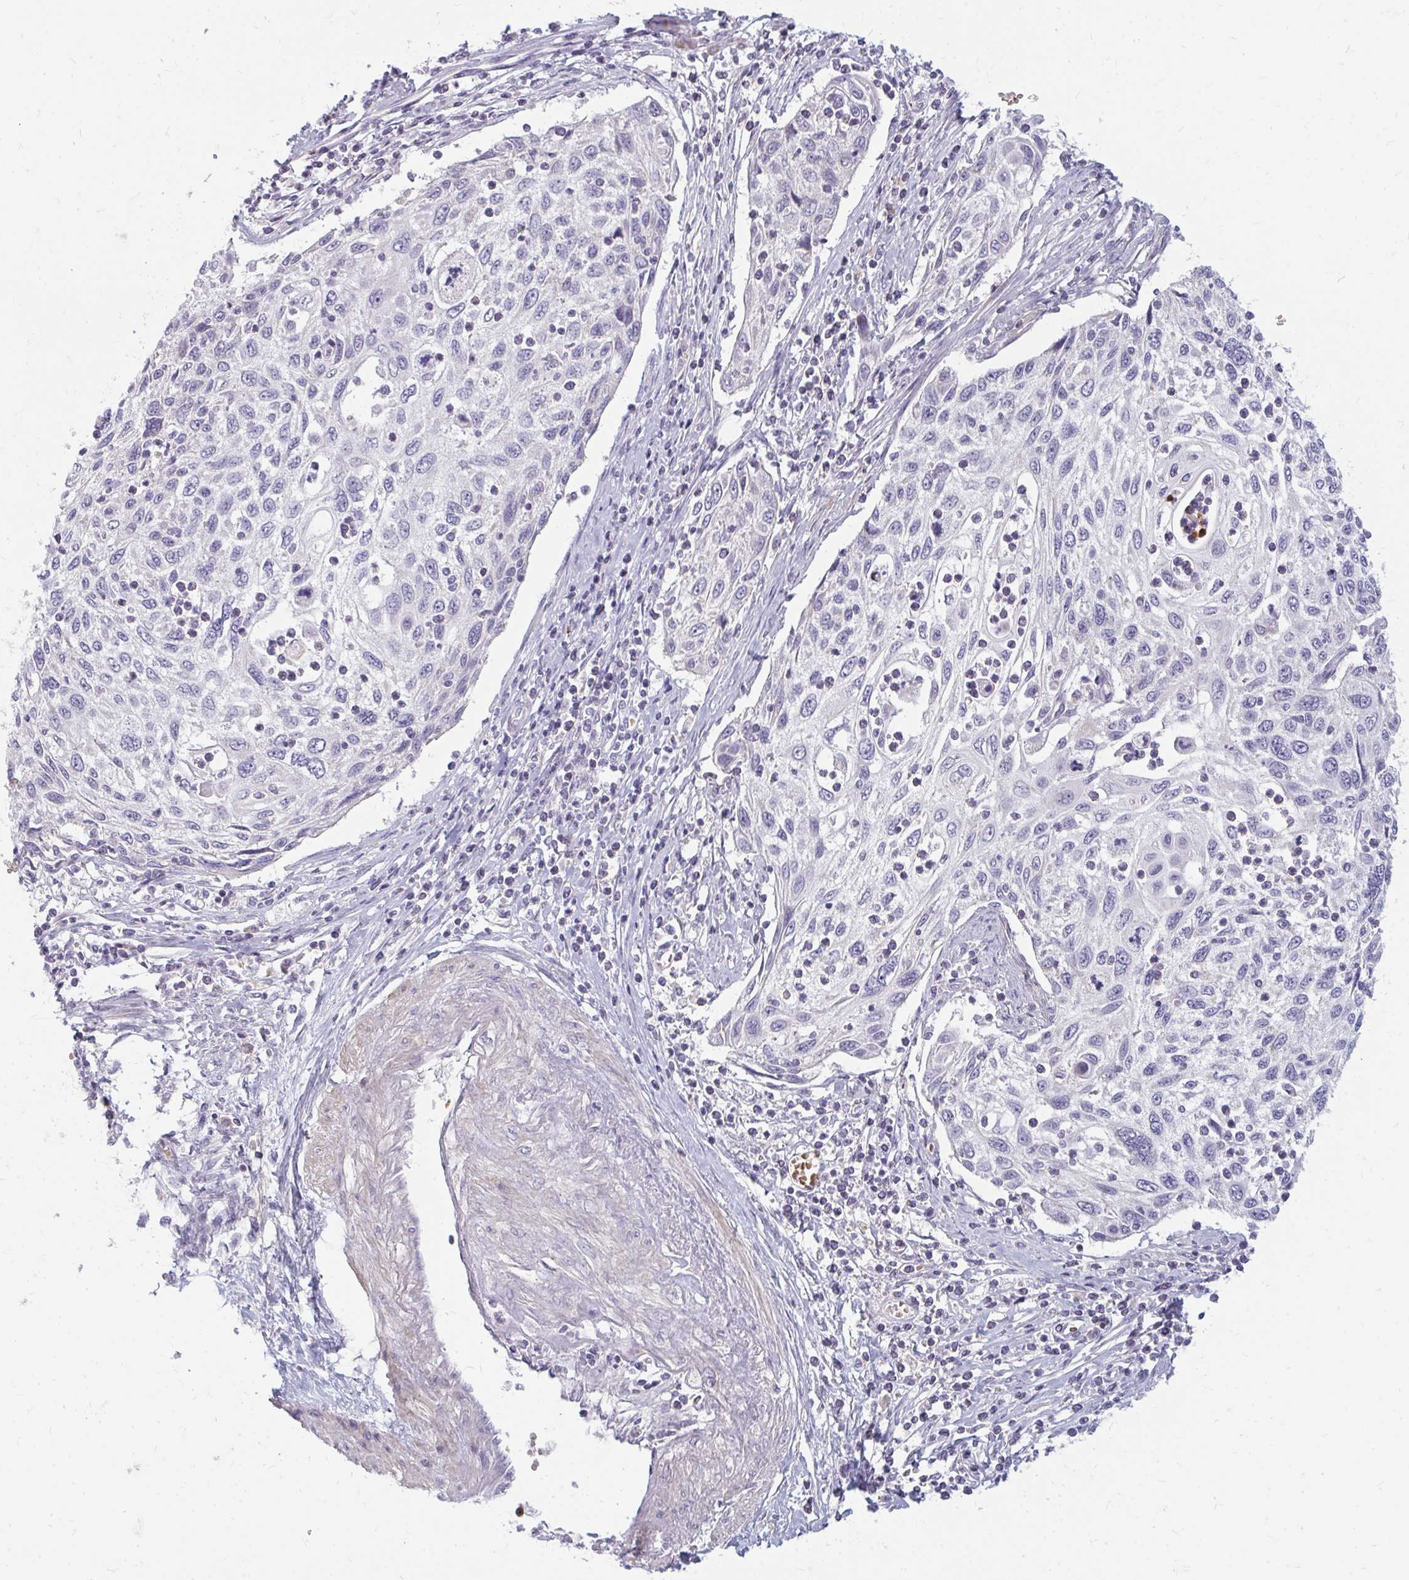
{"staining": {"intensity": "negative", "quantity": "none", "location": "none"}, "tissue": "cervical cancer", "cell_type": "Tumor cells", "image_type": "cancer", "snomed": [{"axis": "morphology", "description": "Squamous cell carcinoma, NOS"}, {"axis": "topography", "description": "Cervix"}], "caption": "DAB (3,3'-diaminobenzidine) immunohistochemical staining of cervical cancer reveals no significant expression in tumor cells. (DAB IHC visualized using brightfield microscopy, high magnification).", "gene": "RAB33A", "patient": {"sex": "female", "age": 70}}